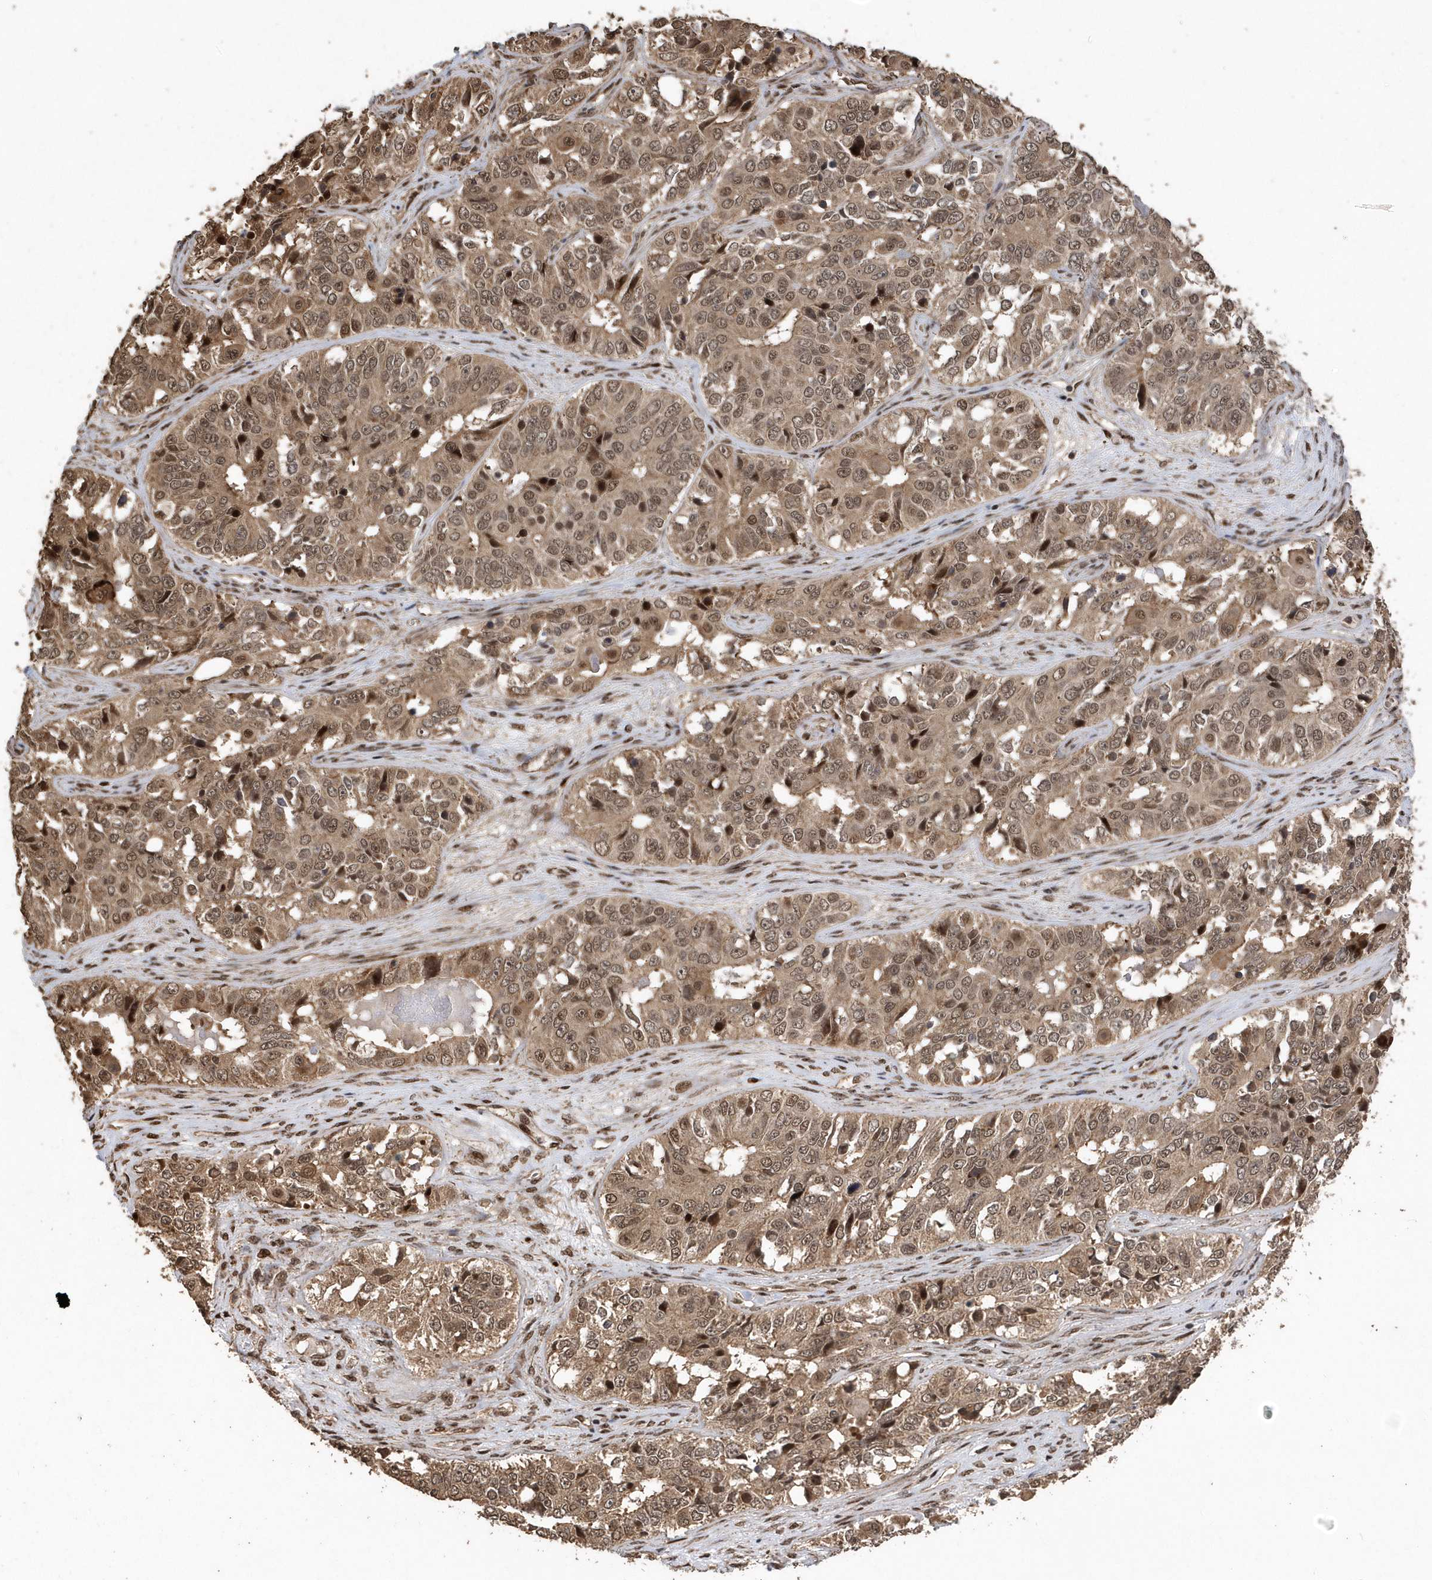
{"staining": {"intensity": "moderate", "quantity": ">75%", "location": "cytoplasmic/membranous,nuclear"}, "tissue": "ovarian cancer", "cell_type": "Tumor cells", "image_type": "cancer", "snomed": [{"axis": "morphology", "description": "Carcinoma, endometroid"}, {"axis": "topography", "description": "Ovary"}], "caption": "Endometroid carcinoma (ovarian) was stained to show a protein in brown. There is medium levels of moderate cytoplasmic/membranous and nuclear positivity in approximately >75% of tumor cells.", "gene": "INTS12", "patient": {"sex": "female", "age": 51}}